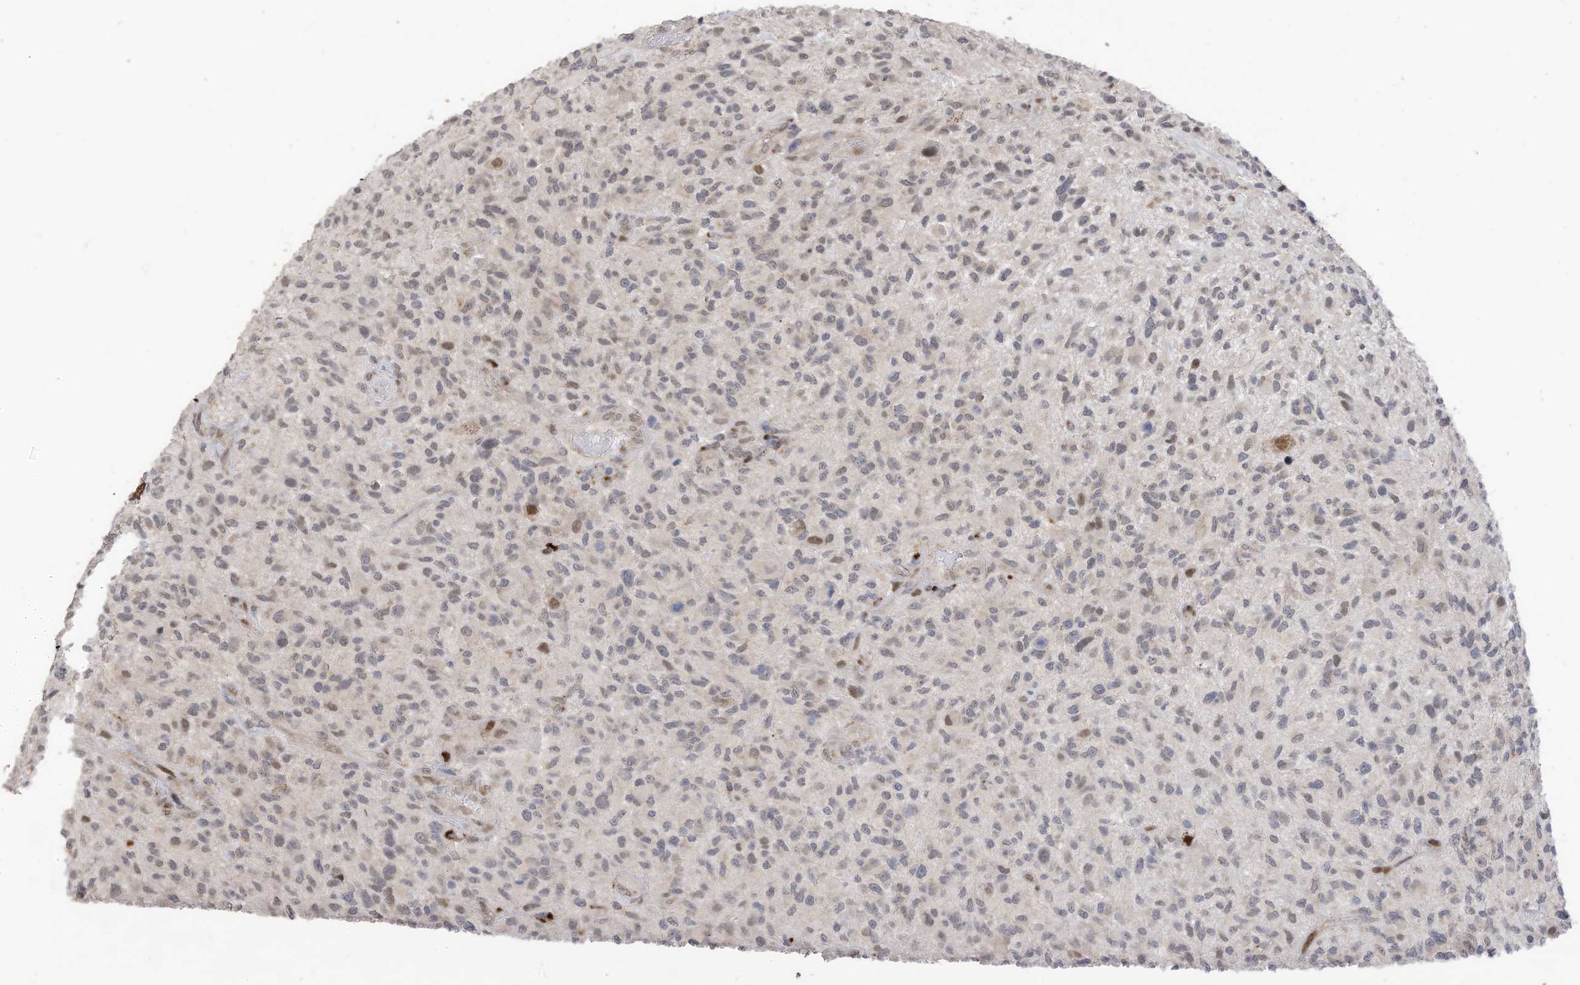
{"staining": {"intensity": "weak", "quantity": "25%-75%", "location": "nuclear"}, "tissue": "glioma", "cell_type": "Tumor cells", "image_type": "cancer", "snomed": [{"axis": "morphology", "description": "Glioma, malignant, High grade"}, {"axis": "topography", "description": "Brain"}], "caption": "Glioma was stained to show a protein in brown. There is low levels of weak nuclear expression in approximately 25%-75% of tumor cells.", "gene": "RABL3", "patient": {"sex": "male", "age": 47}}